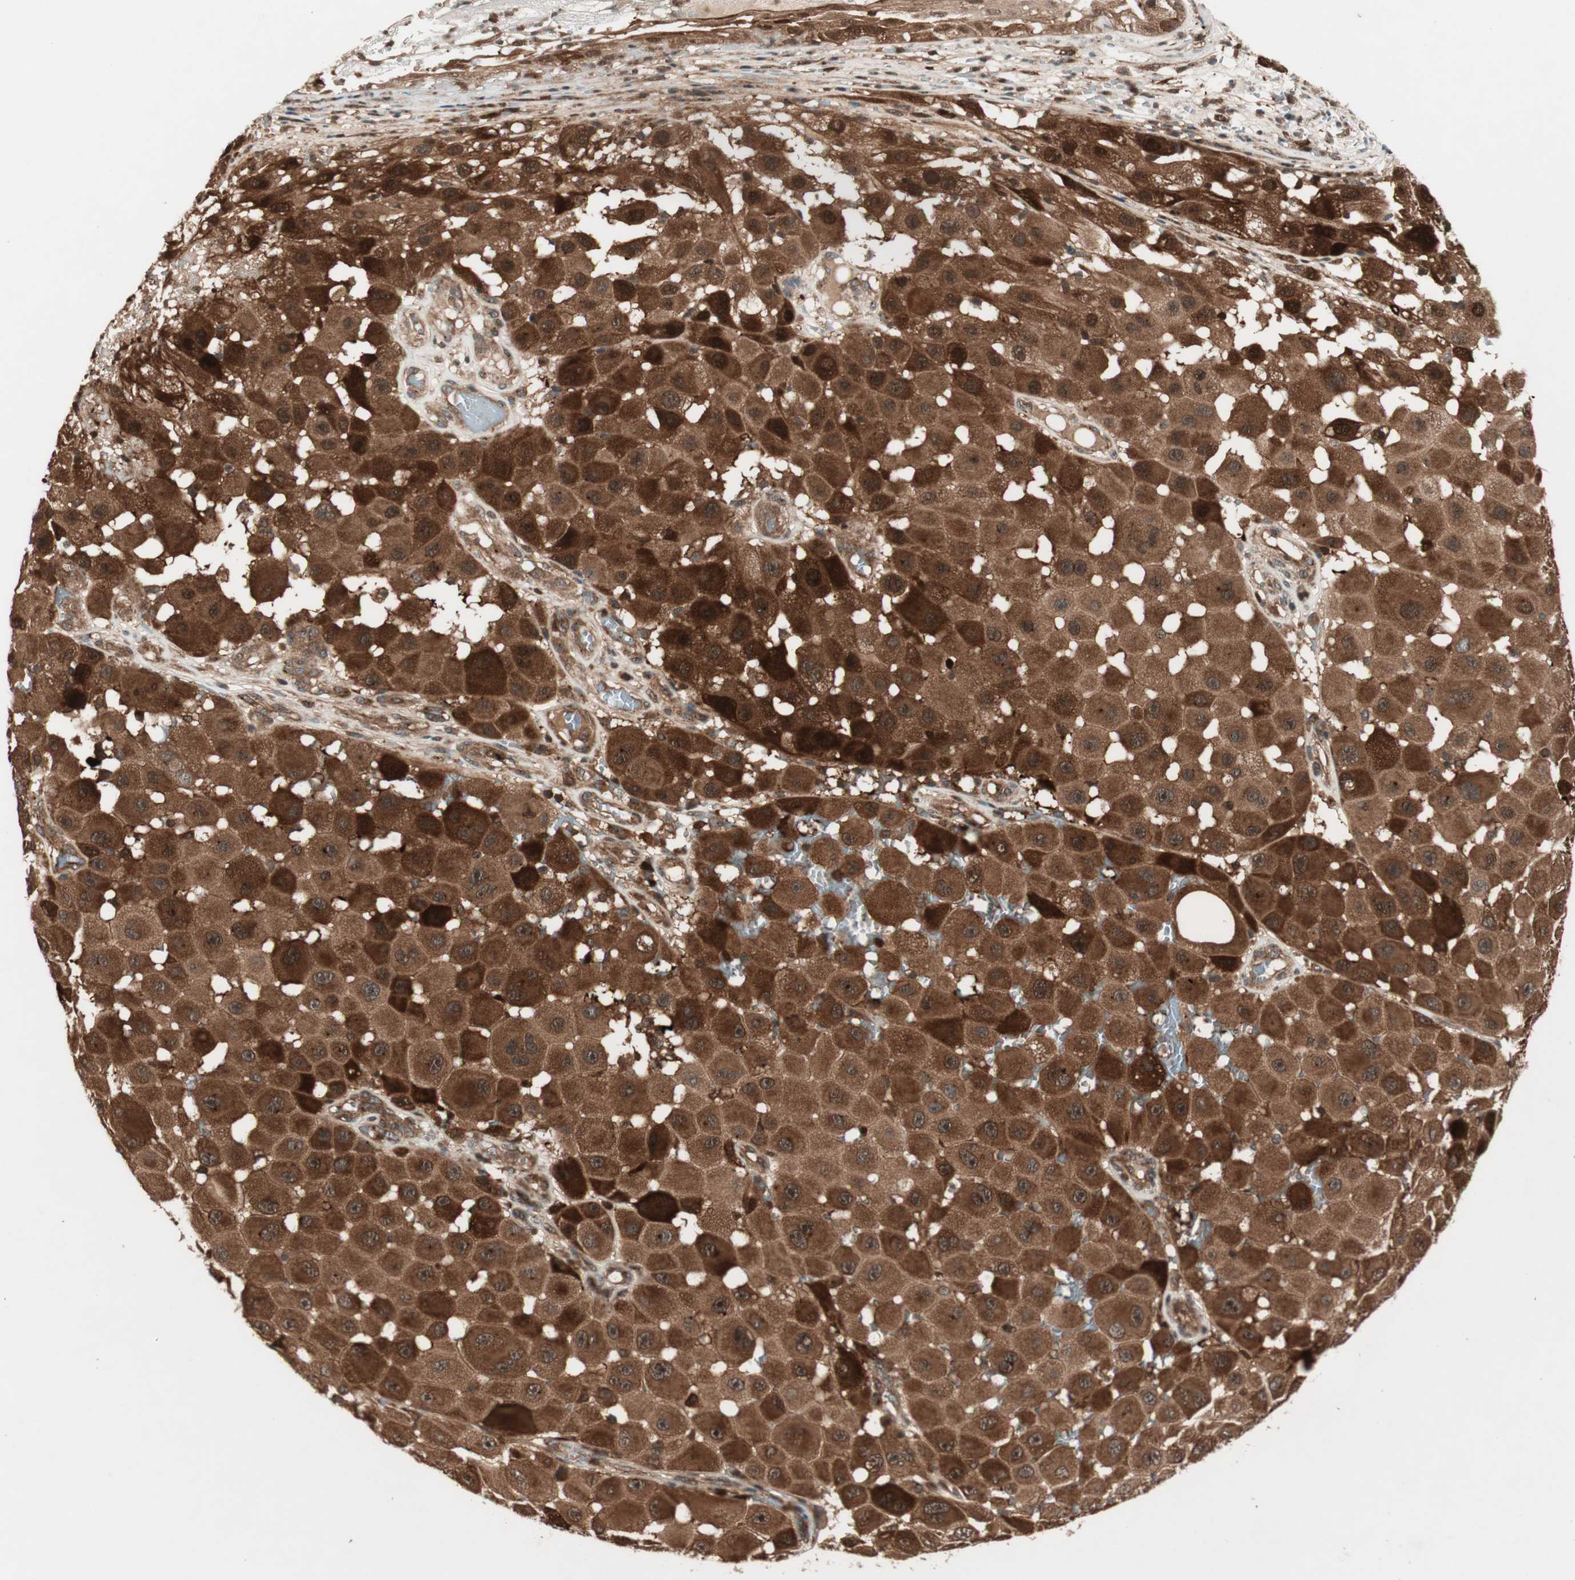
{"staining": {"intensity": "strong", "quantity": ">75%", "location": "cytoplasmic/membranous"}, "tissue": "melanoma", "cell_type": "Tumor cells", "image_type": "cancer", "snomed": [{"axis": "morphology", "description": "Malignant melanoma, NOS"}, {"axis": "topography", "description": "Skin"}], "caption": "Immunohistochemical staining of melanoma shows high levels of strong cytoplasmic/membranous protein expression in about >75% of tumor cells.", "gene": "PRKG2", "patient": {"sex": "female", "age": 81}}